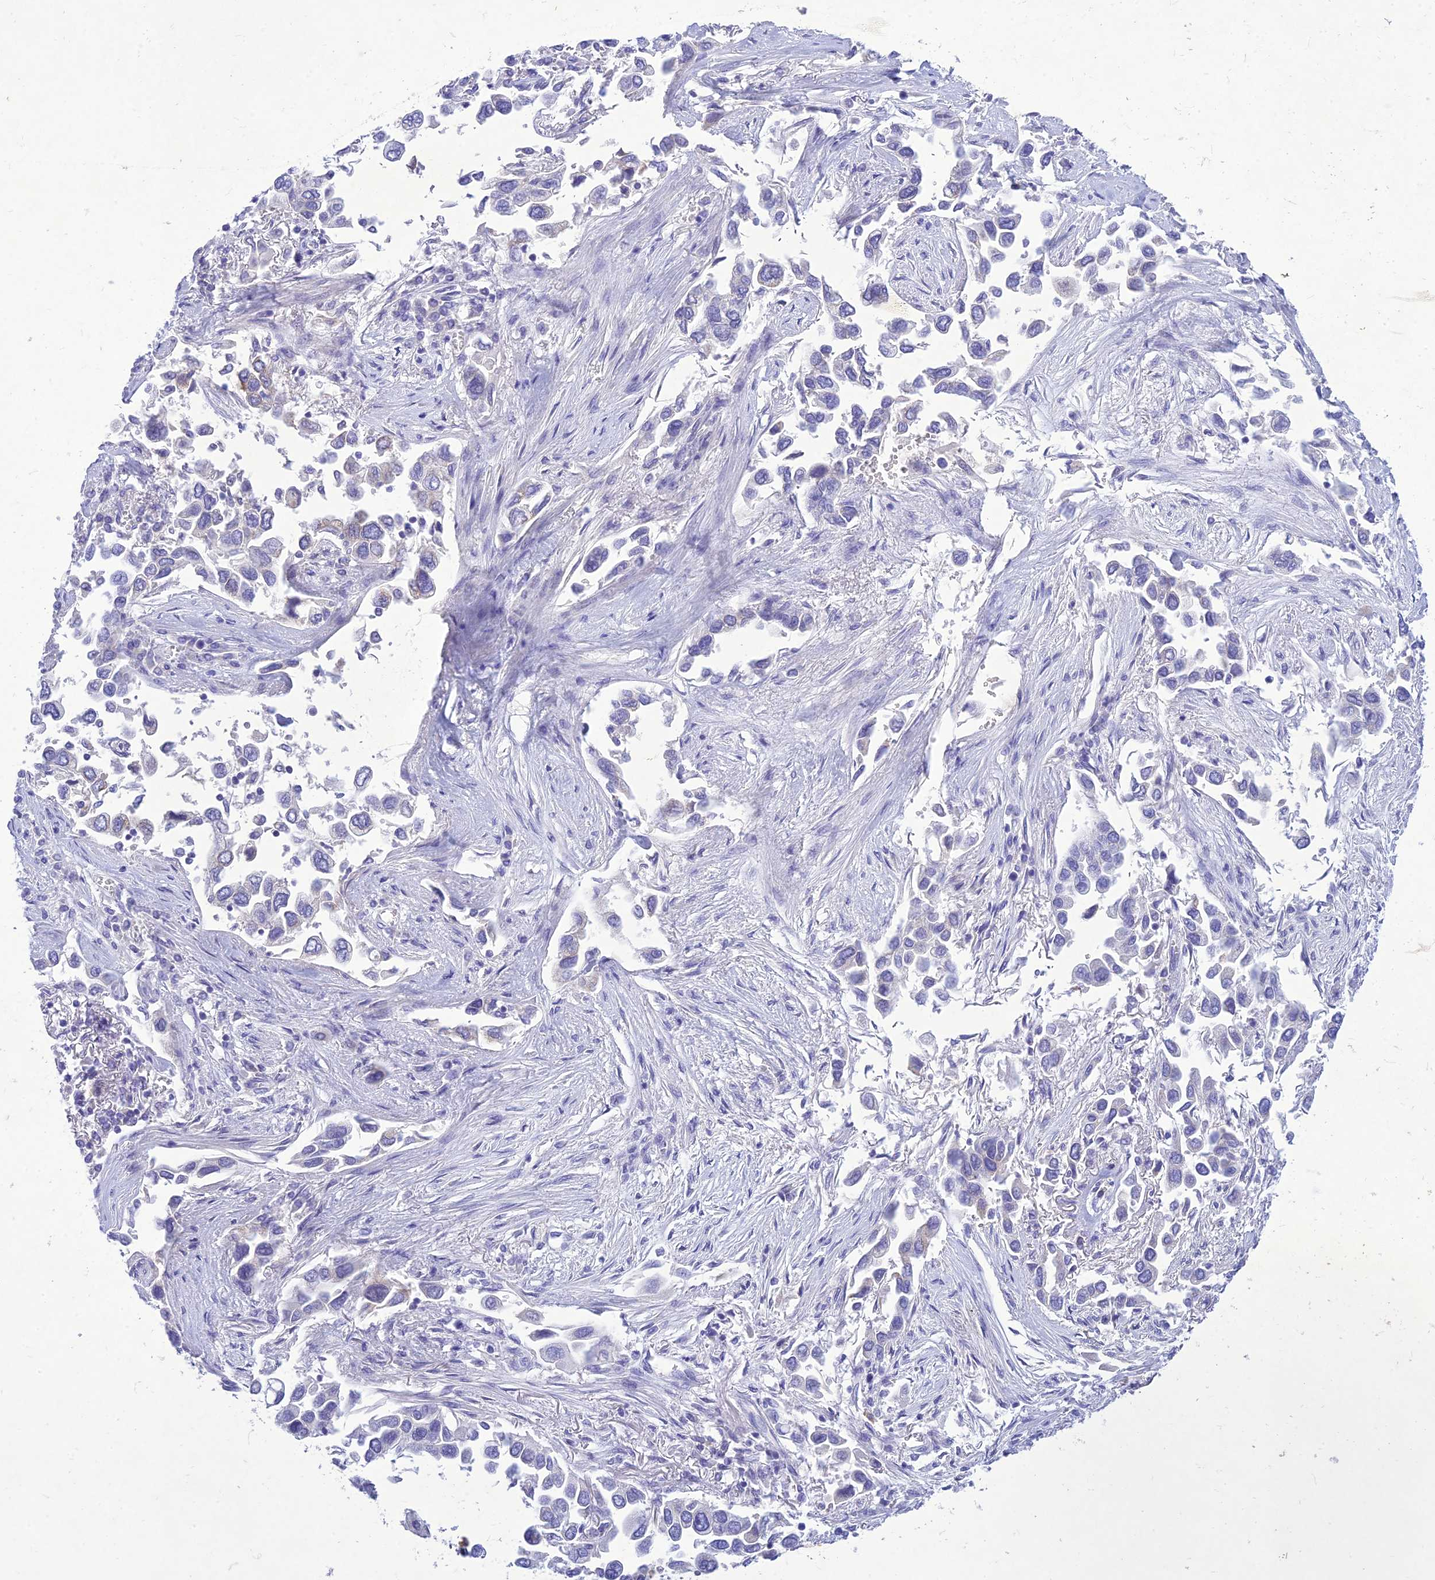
{"staining": {"intensity": "negative", "quantity": "none", "location": "none"}, "tissue": "lung cancer", "cell_type": "Tumor cells", "image_type": "cancer", "snomed": [{"axis": "morphology", "description": "Adenocarcinoma, NOS"}, {"axis": "topography", "description": "Lung"}], "caption": "A photomicrograph of lung adenocarcinoma stained for a protein reveals no brown staining in tumor cells. (DAB immunohistochemistry (IHC) with hematoxylin counter stain).", "gene": "SLC13A5", "patient": {"sex": "female", "age": 76}}